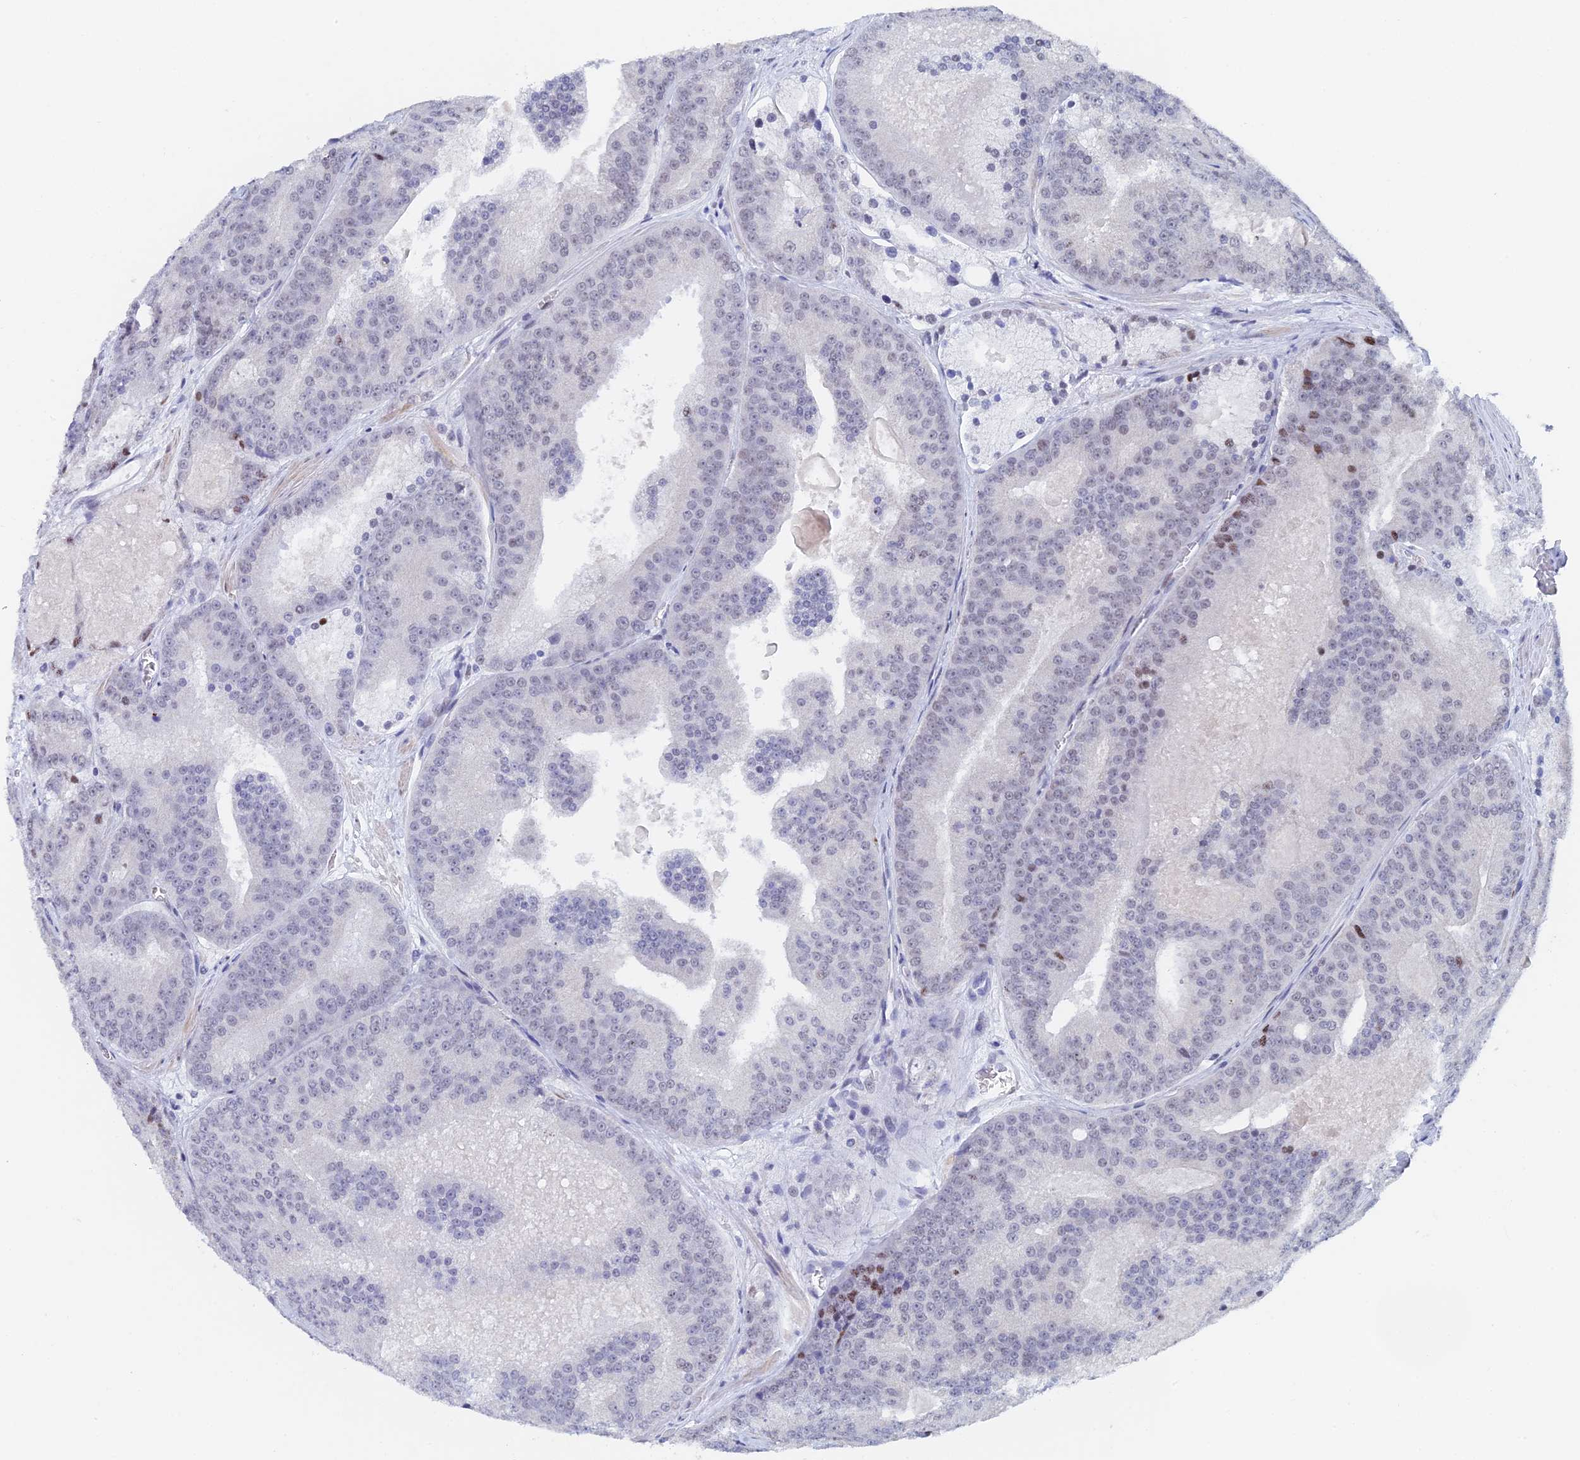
{"staining": {"intensity": "moderate", "quantity": "<25%", "location": "nuclear"}, "tissue": "prostate cancer", "cell_type": "Tumor cells", "image_type": "cancer", "snomed": [{"axis": "morphology", "description": "Adenocarcinoma, High grade"}, {"axis": "topography", "description": "Prostate"}], "caption": "Immunohistochemical staining of human prostate high-grade adenocarcinoma reveals moderate nuclear protein expression in about <25% of tumor cells. Using DAB (3,3'-diaminobenzidine) (brown) and hematoxylin (blue) stains, captured at high magnification using brightfield microscopy.", "gene": "GMNC", "patient": {"sex": "male", "age": 61}}